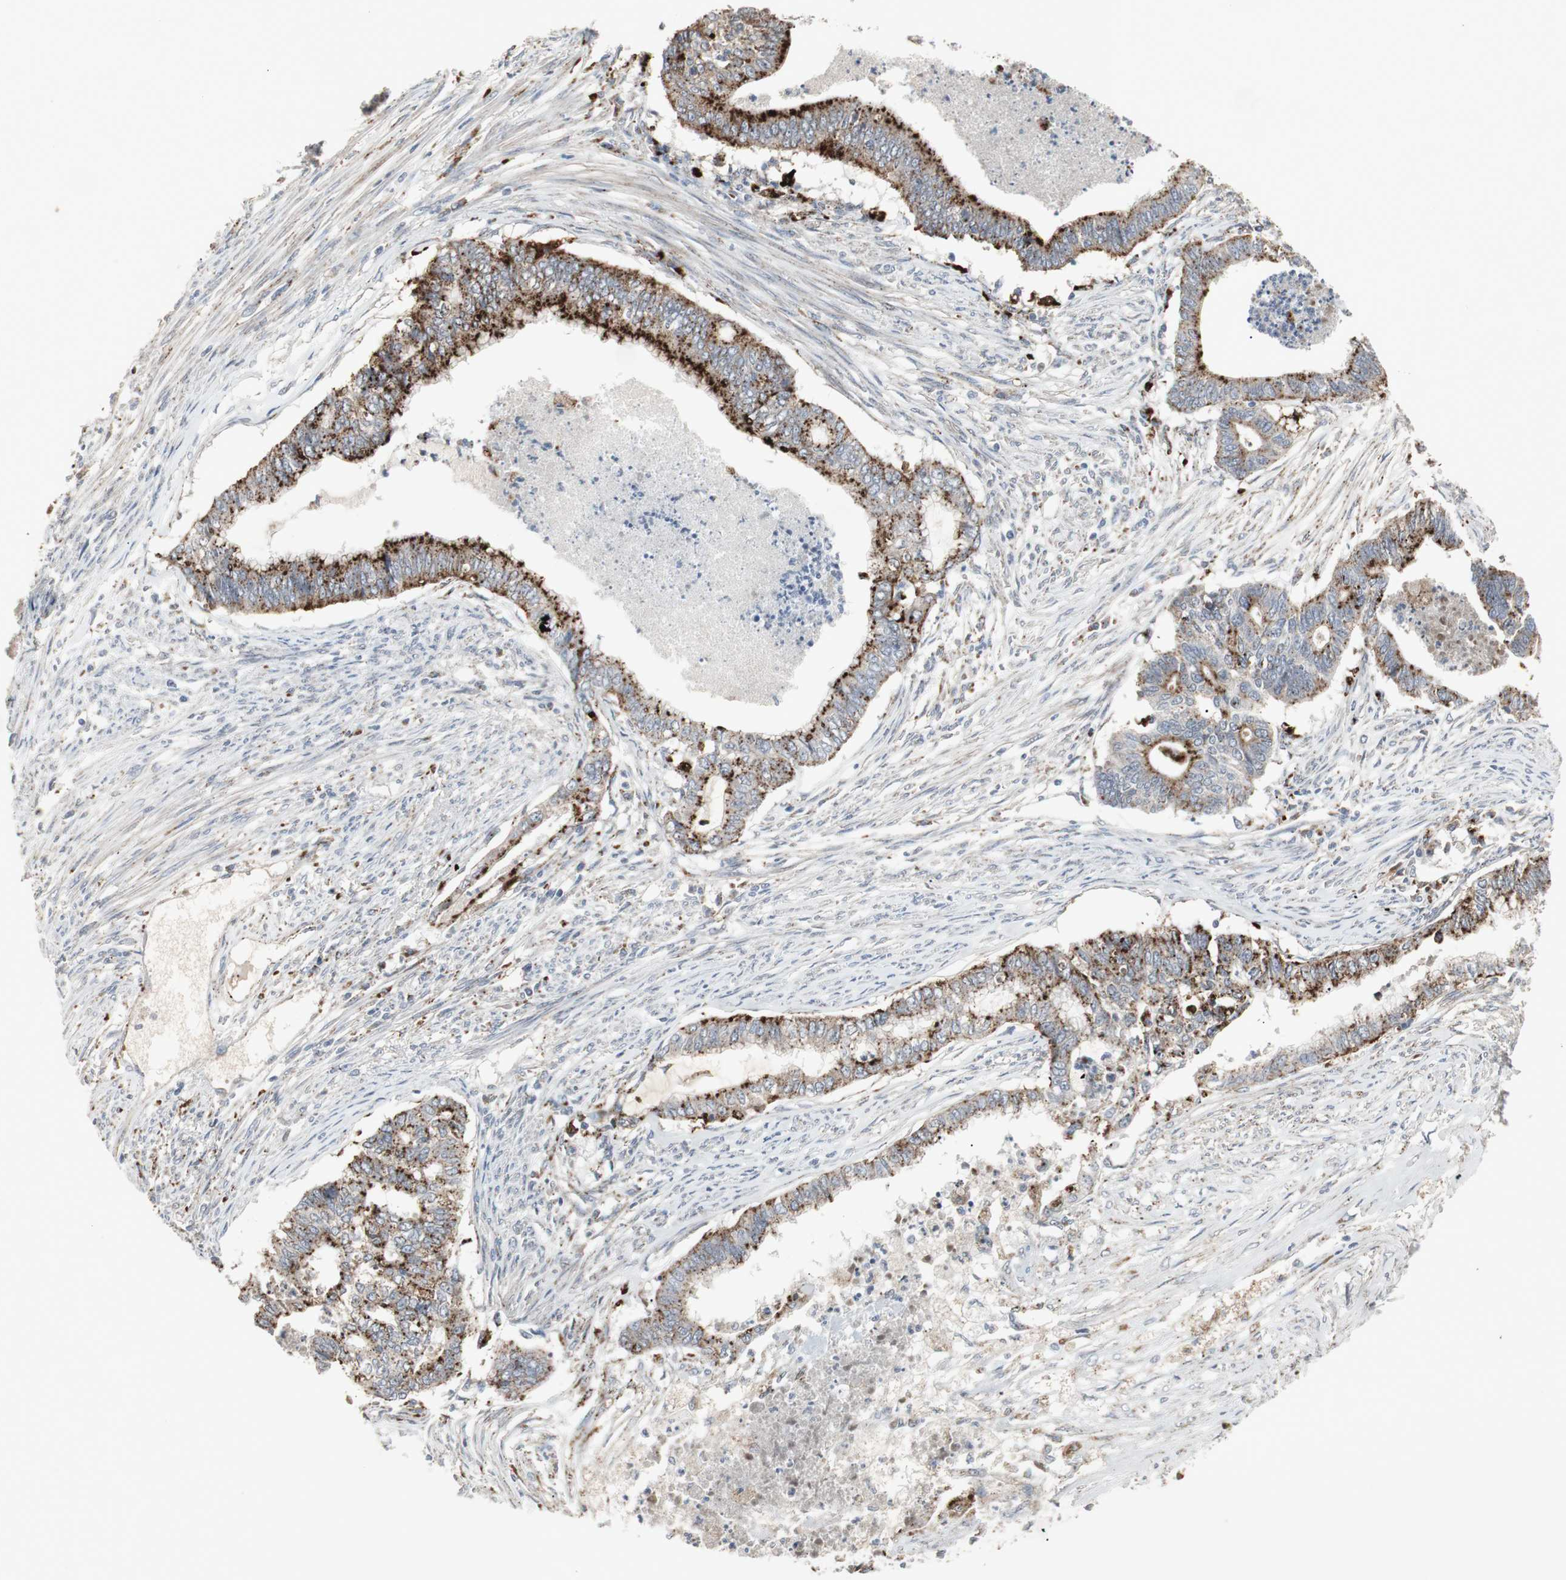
{"staining": {"intensity": "strong", "quantity": ">75%", "location": "cytoplasmic/membranous"}, "tissue": "endometrial cancer", "cell_type": "Tumor cells", "image_type": "cancer", "snomed": [{"axis": "morphology", "description": "Adenocarcinoma, NOS"}, {"axis": "topography", "description": "Endometrium"}], "caption": "Approximately >75% of tumor cells in adenocarcinoma (endometrial) exhibit strong cytoplasmic/membranous protein expression as visualized by brown immunohistochemical staining.", "gene": "GBA1", "patient": {"sex": "female", "age": 79}}